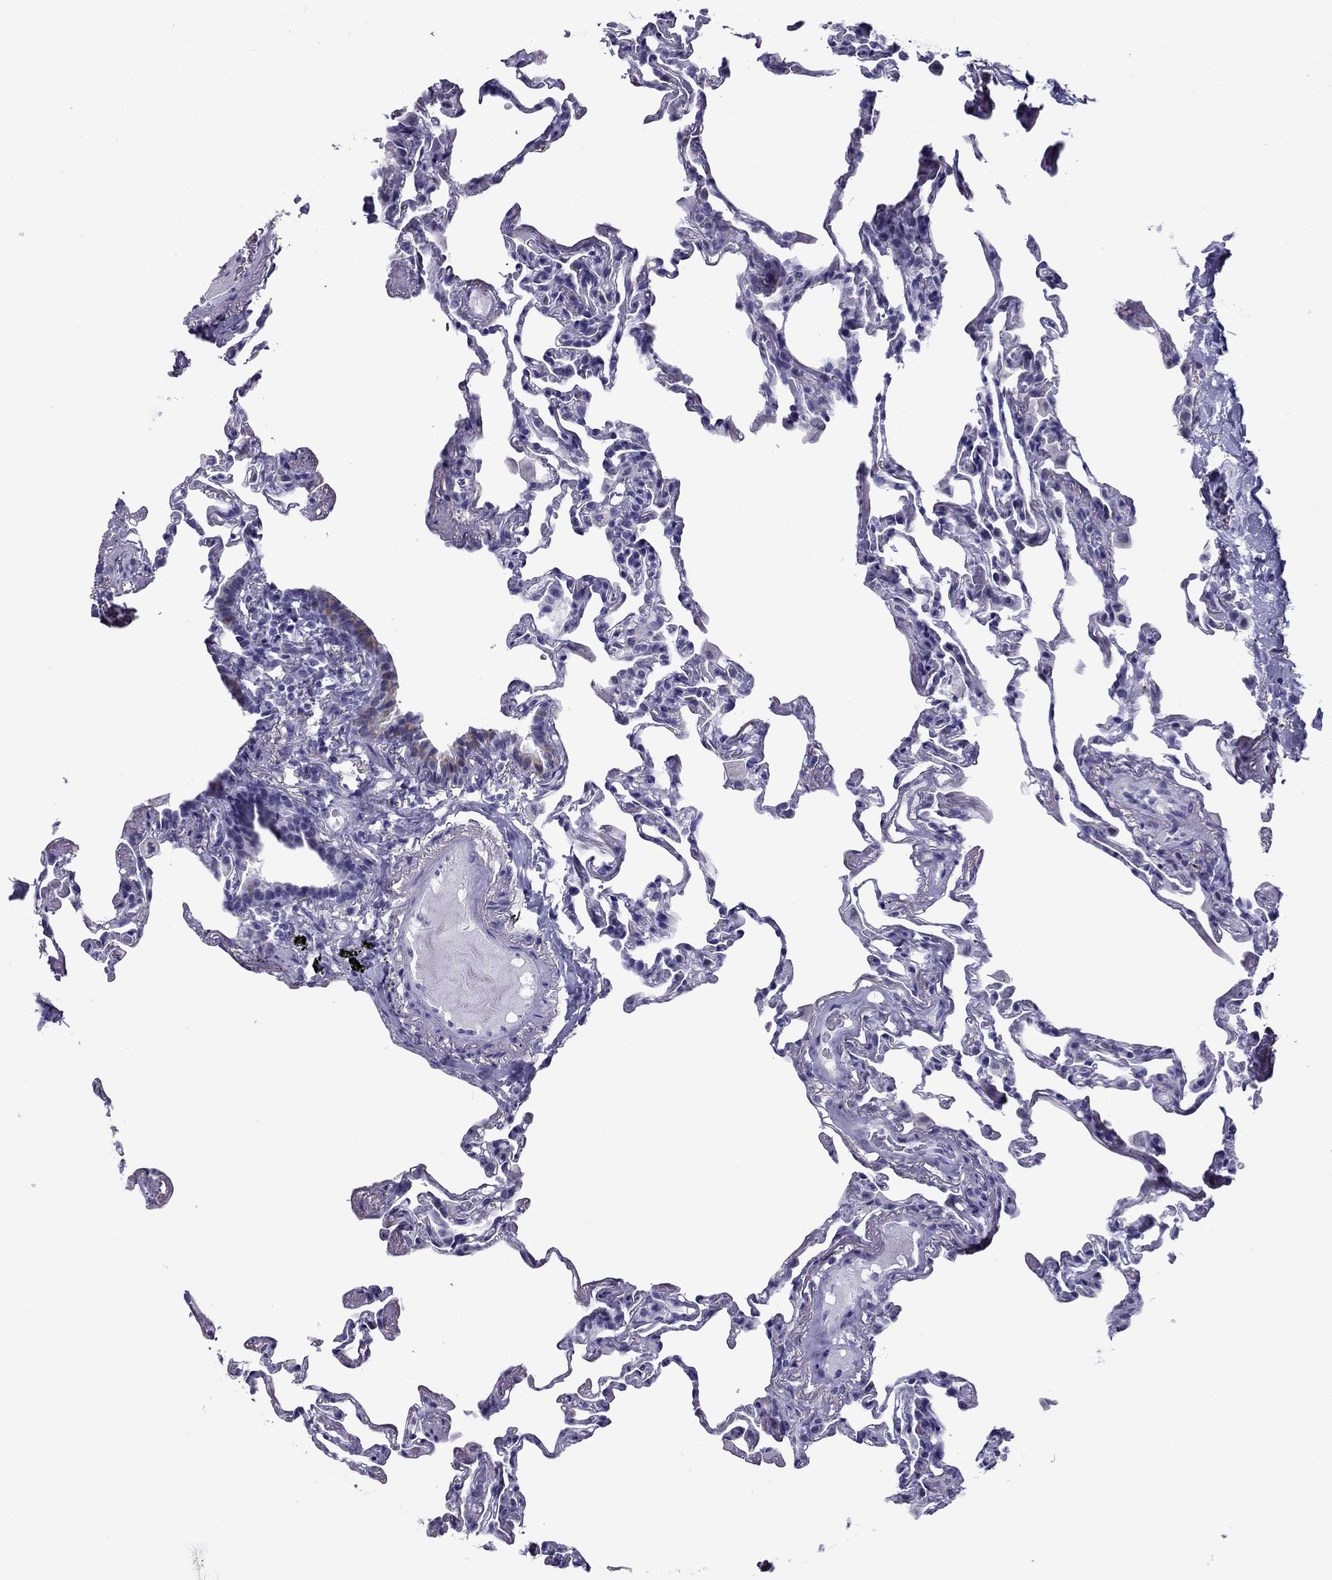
{"staining": {"intensity": "negative", "quantity": "none", "location": "none"}, "tissue": "lung", "cell_type": "Alveolar cells", "image_type": "normal", "snomed": [{"axis": "morphology", "description": "Normal tissue, NOS"}, {"axis": "topography", "description": "Lung"}], "caption": "A histopathology image of lung stained for a protein exhibits no brown staining in alveolar cells. (DAB (3,3'-diaminobenzidine) immunohistochemistry (IHC) with hematoxylin counter stain).", "gene": "MYLK3", "patient": {"sex": "female", "age": 57}}